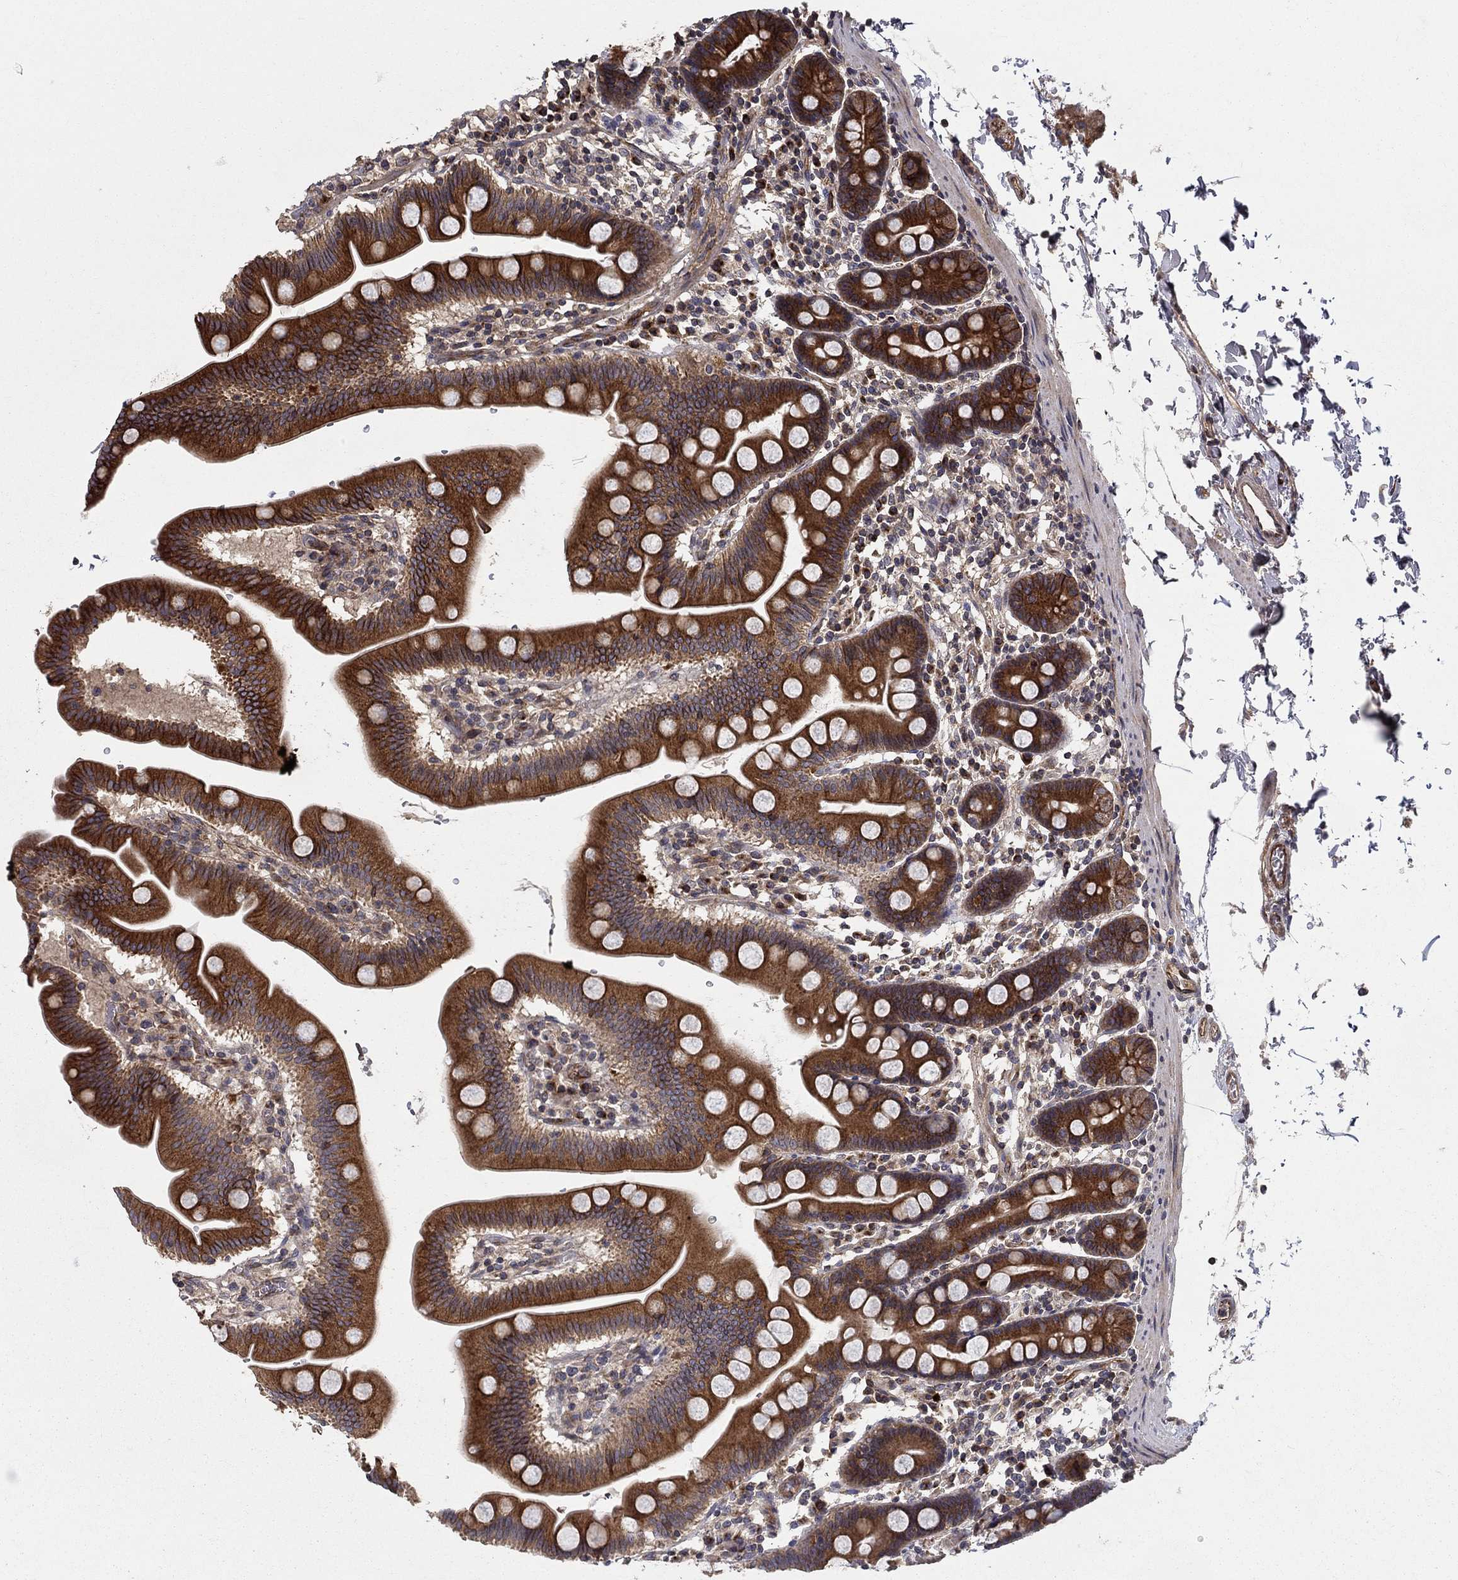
{"staining": {"intensity": "strong", "quantity": "25%-75%", "location": "cytoplasmic/membranous"}, "tissue": "duodenum", "cell_type": "Glandular cells", "image_type": "normal", "snomed": [{"axis": "morphology", "description": "Normal tissue, NOS"}, {"axis": "topography", "description": "Duodenum"}], "caption": "A photomicrograph of duodenum stained for a protein exhibits strong cytoplasmic/membranous brown staining in glandular cells.", "gene": "BMERB1", "patient": {"sex": "male", "age": 59}}